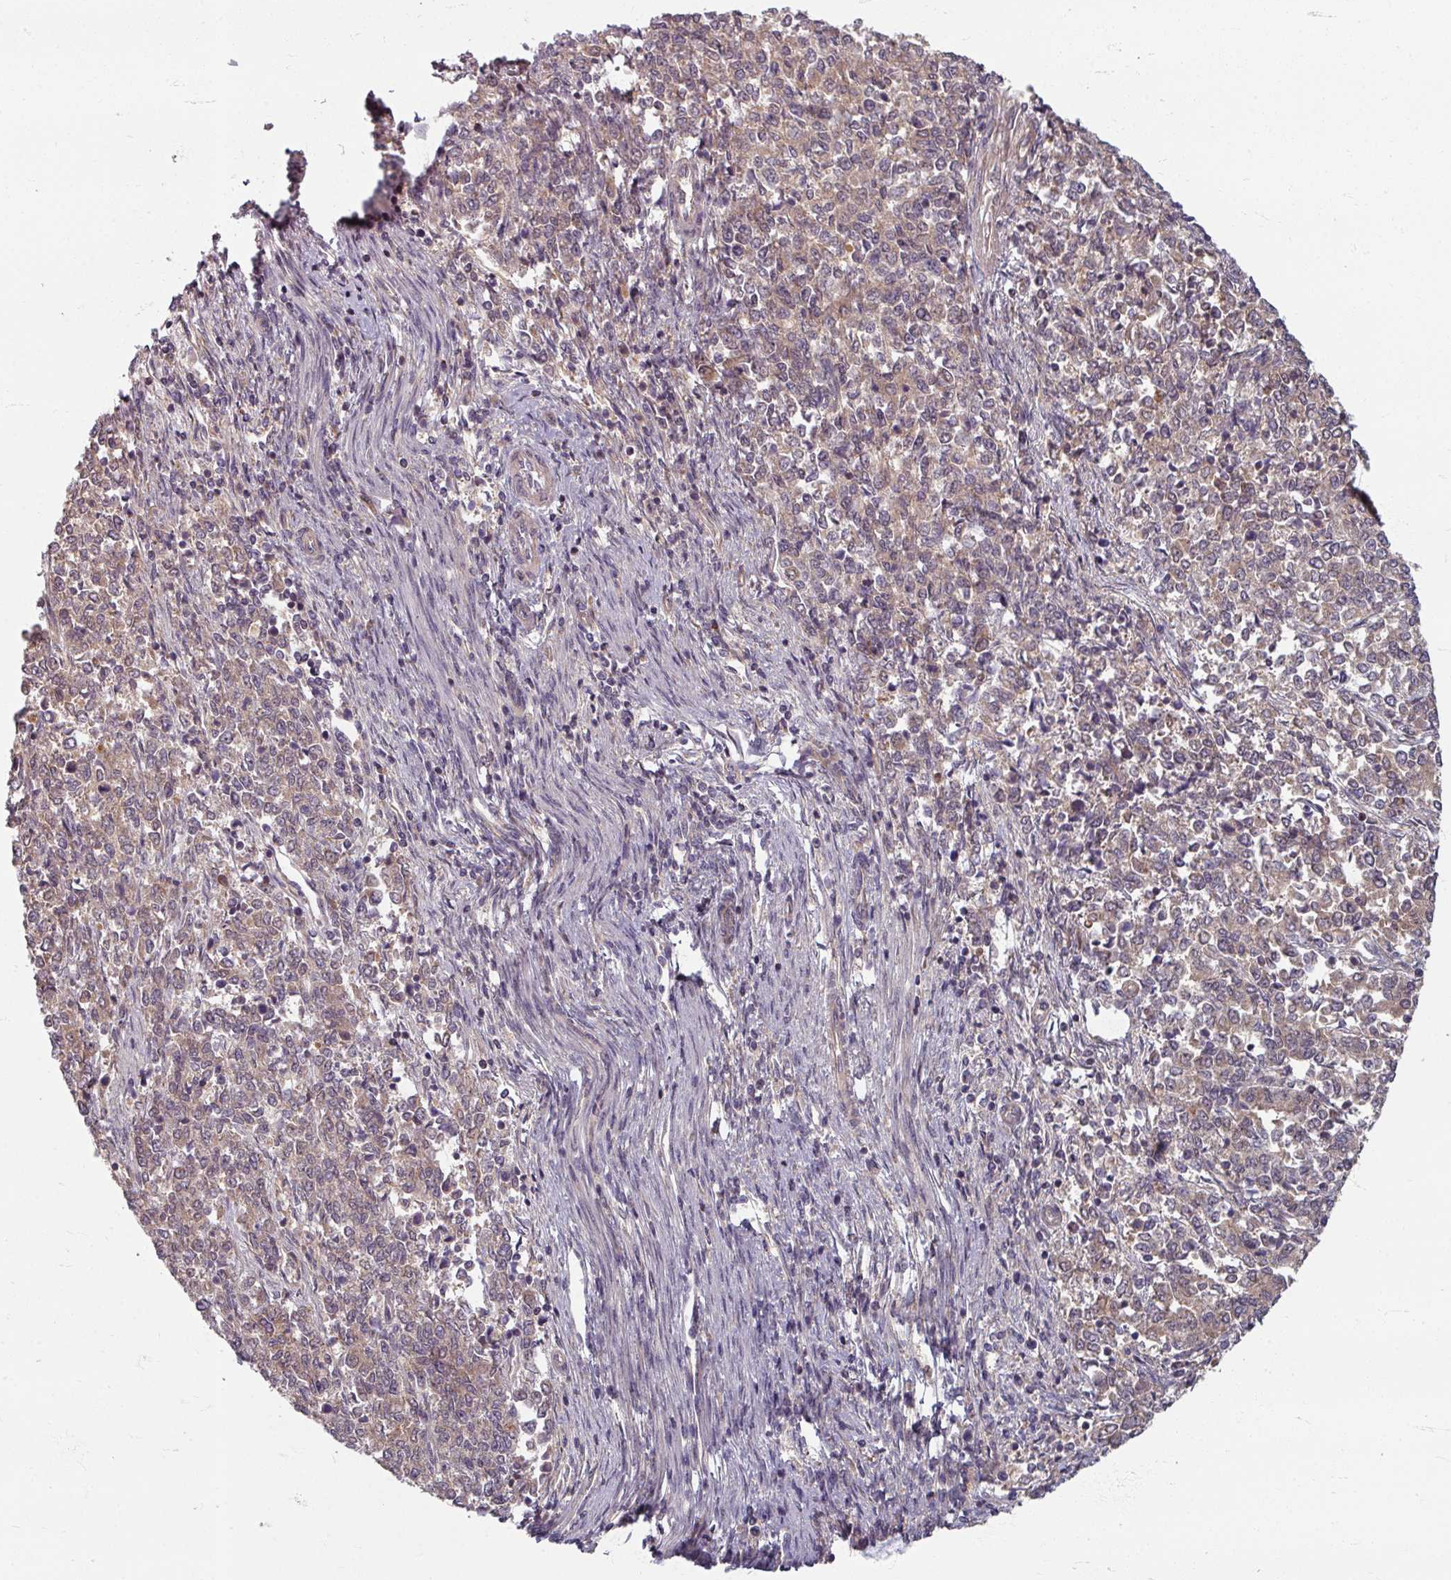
{"staining": {"intensity": "weak", "quantity": "25%-75%", "location": "cytoplasmic/membranous"}, "tissue": "endometrial cancer", "cell_type": "Tumor cells", "image_type": "cancer", "snomed": [{"axis": "morphology", "description": "Adenocarcinoma, NOS"}, {"axis": "topography", "description": "Endometrium"}], "caption": "The photomicrograph reveals staining of endometrial cancer (adenocarcinoma), revealing weak cytoplasmic/membranous protein positivity (brown color) within tumor cells.", "gene": "STAM", "patient": {"sex": "female", "age": 50}}